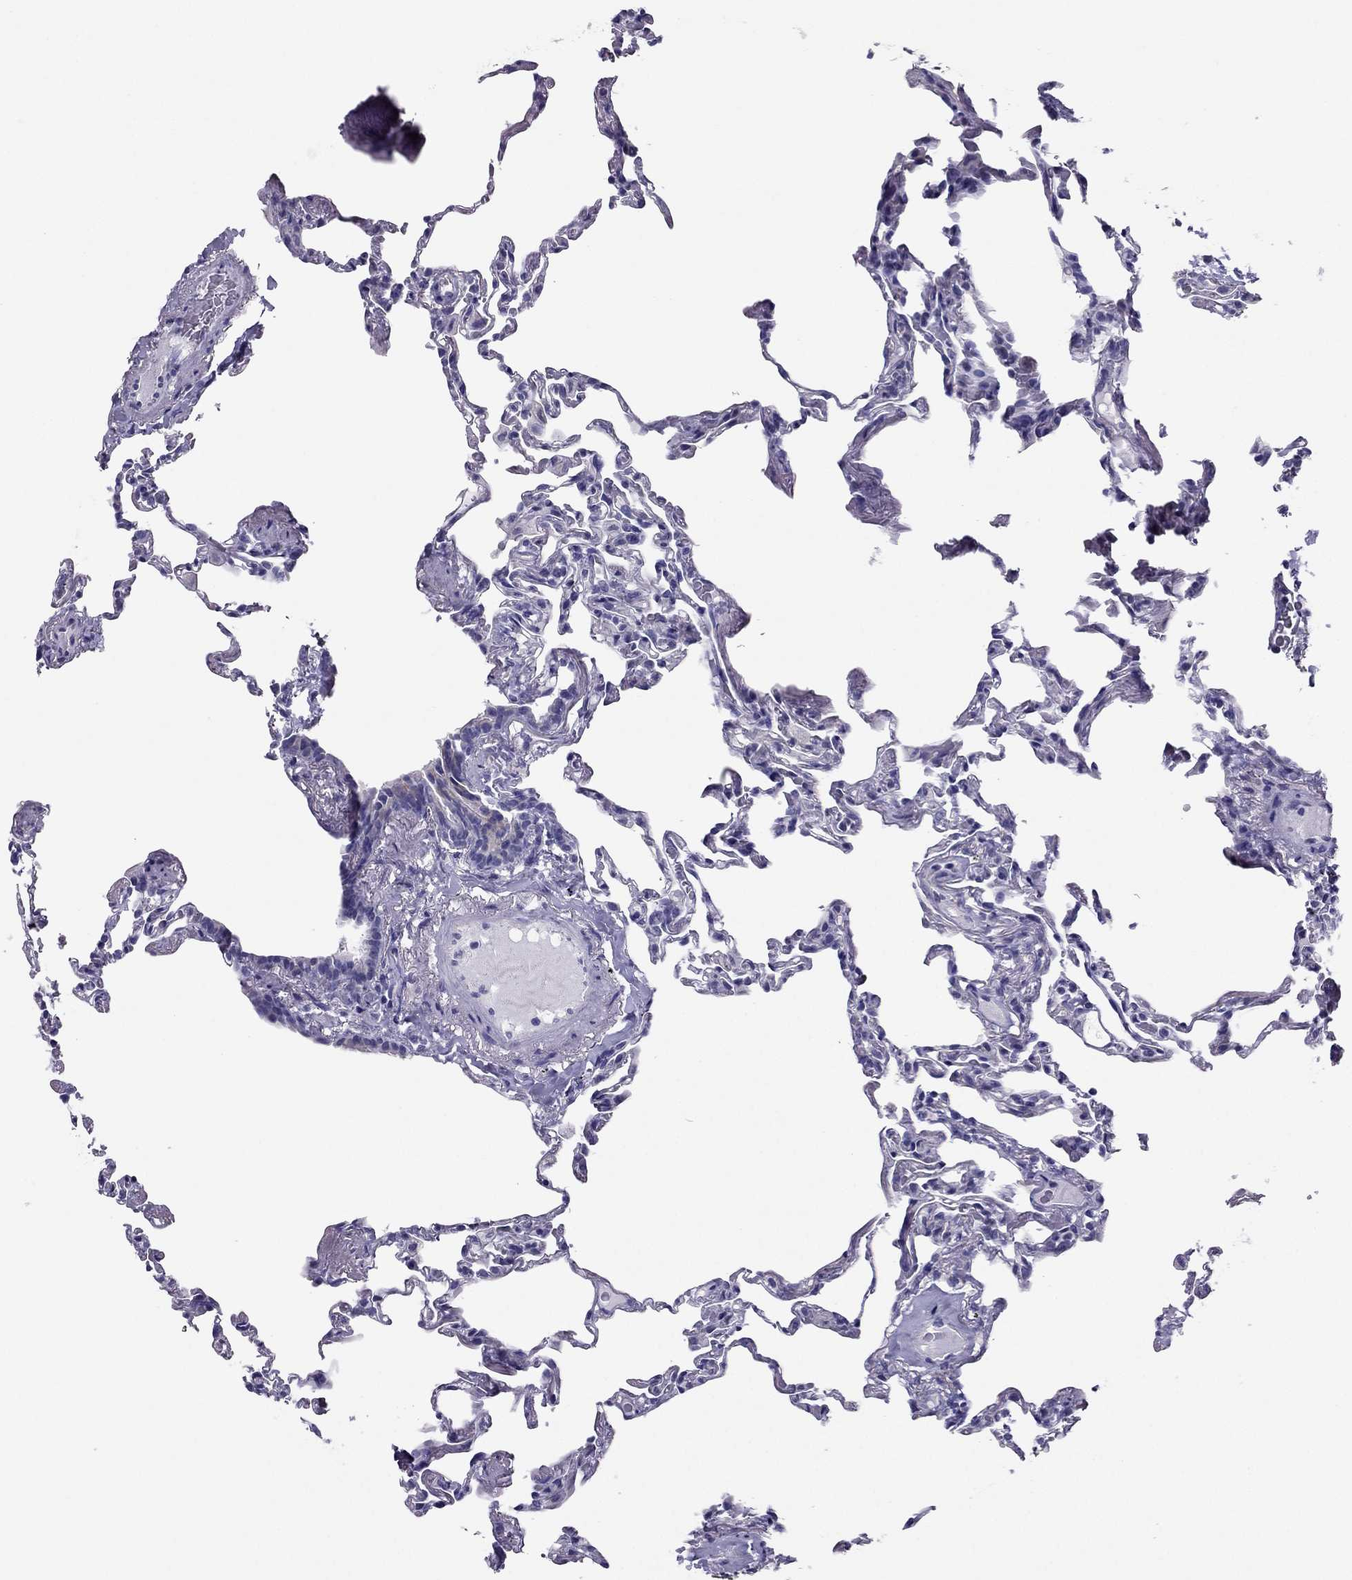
{"staining": {"intensity": "negative", "quantity": "none", "location": "none"}, "tissue": "lung", "cell_type": "Alveolar cells", "image_type": "normal", "snomed": [{"axis": "morphology", "description": "Normal tissue, NOS"}, {"axis": "topography", "description": "Lung"}], "caption": "This is a micrograph of immunohistochemistry (IHC) staining of benign lung, which shows no positivity in alveolar cells. (Immunohistochemistry (ihc), brightfield microscopy, high magnification).", "gene": "PDE6A", "patient": {"sex": "female", "age": 57}}